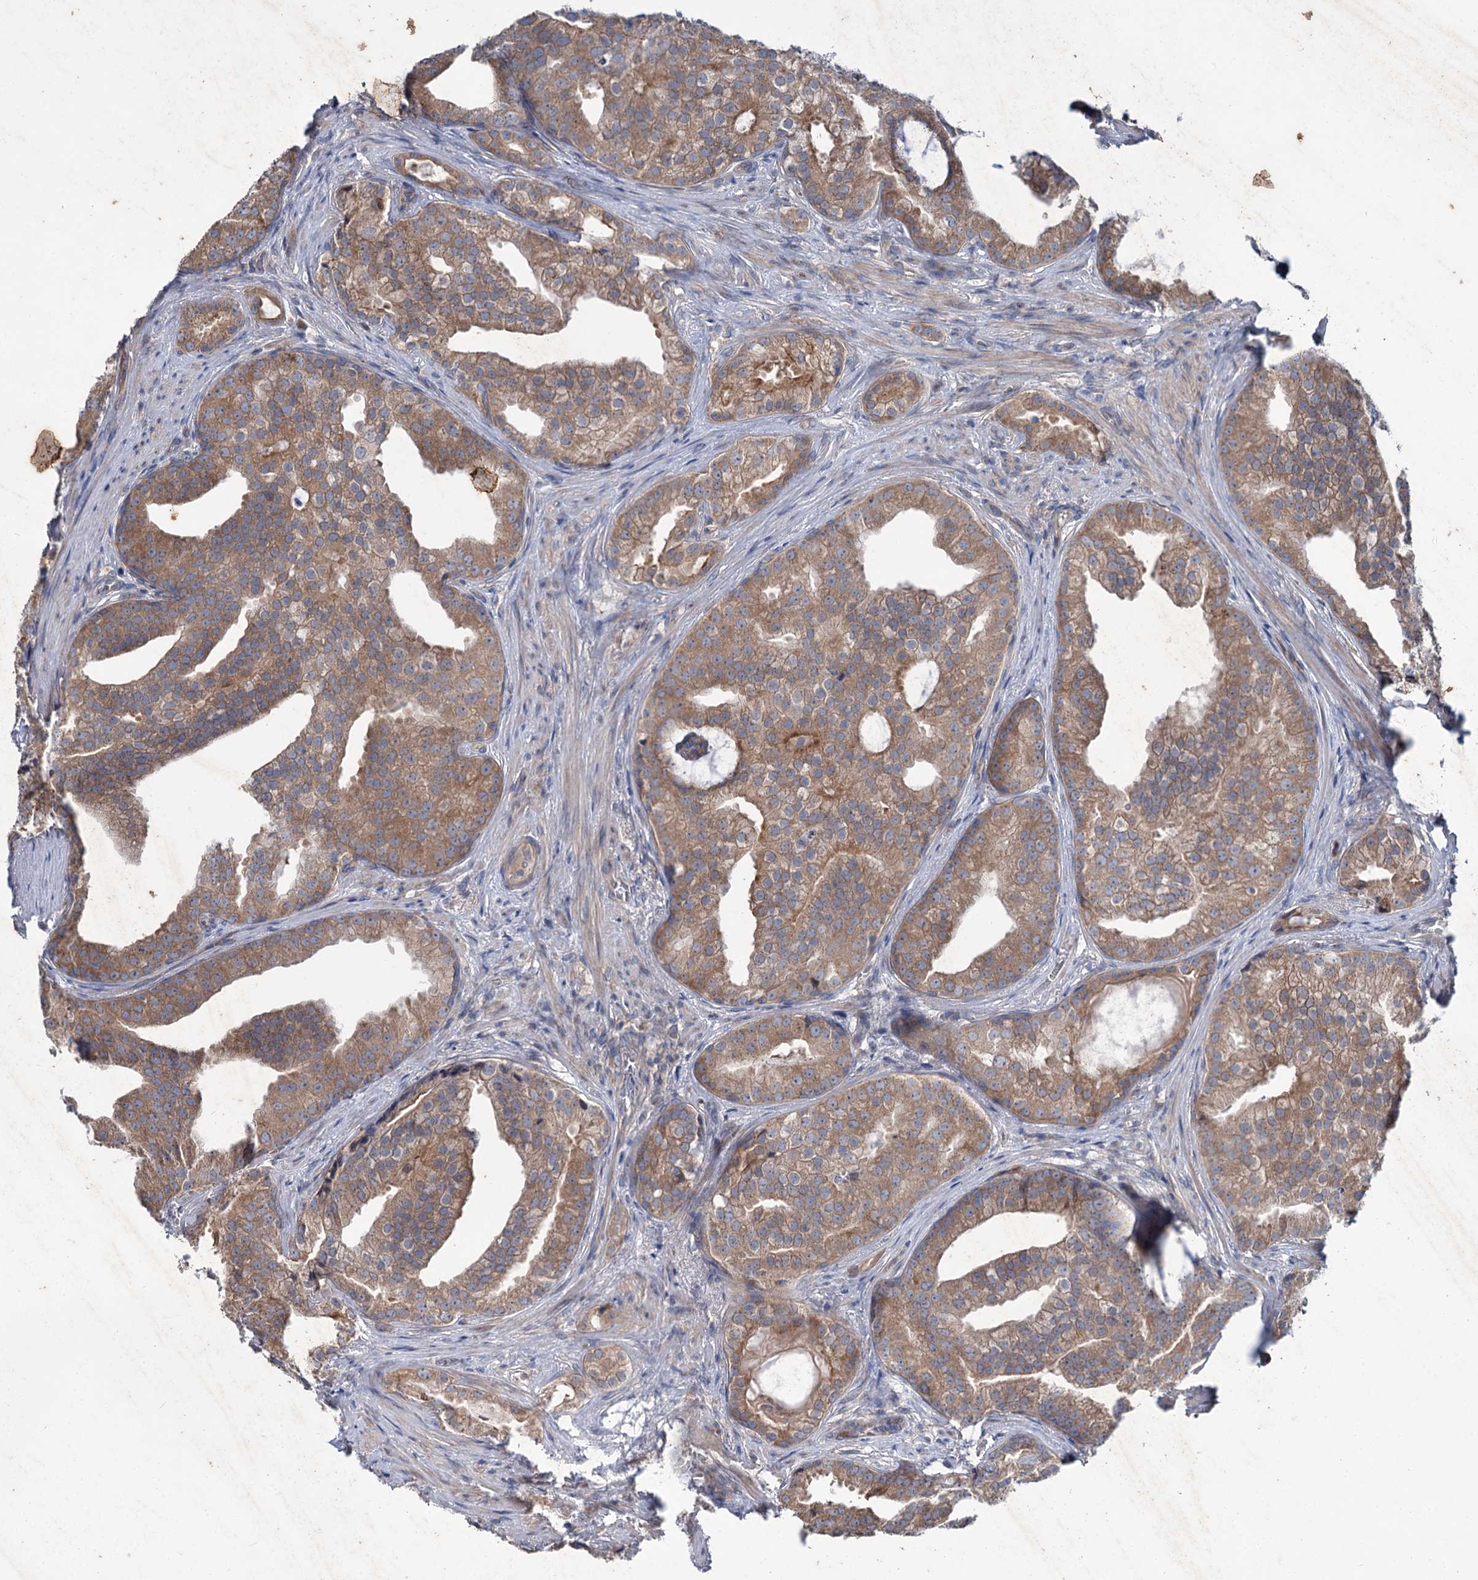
{"staining": {"intensity": "moderate", "quantity": ">75%", "location": "cytoplasmic/membranous"}, "tissue": "prostate cancer", "cell_type": "Tumor cells", "image_type": "cancer", "snomed": [{"axis": "morphology", "description": "Adenocarcinoma, Low grade"}, {"axis": "topography", "description": "Prostate"}], "caption": "Protein staining of prostate adenocarcinoma (low-grade) tissue demonstrates moderate cytoplasmic/membranous positivity in approximately >75% of tumor cells. (DAB IHC with brightfield microscopy, high magnification).", "gene": "PTPN3", "patient": {"sex": "male", "age": 71}}